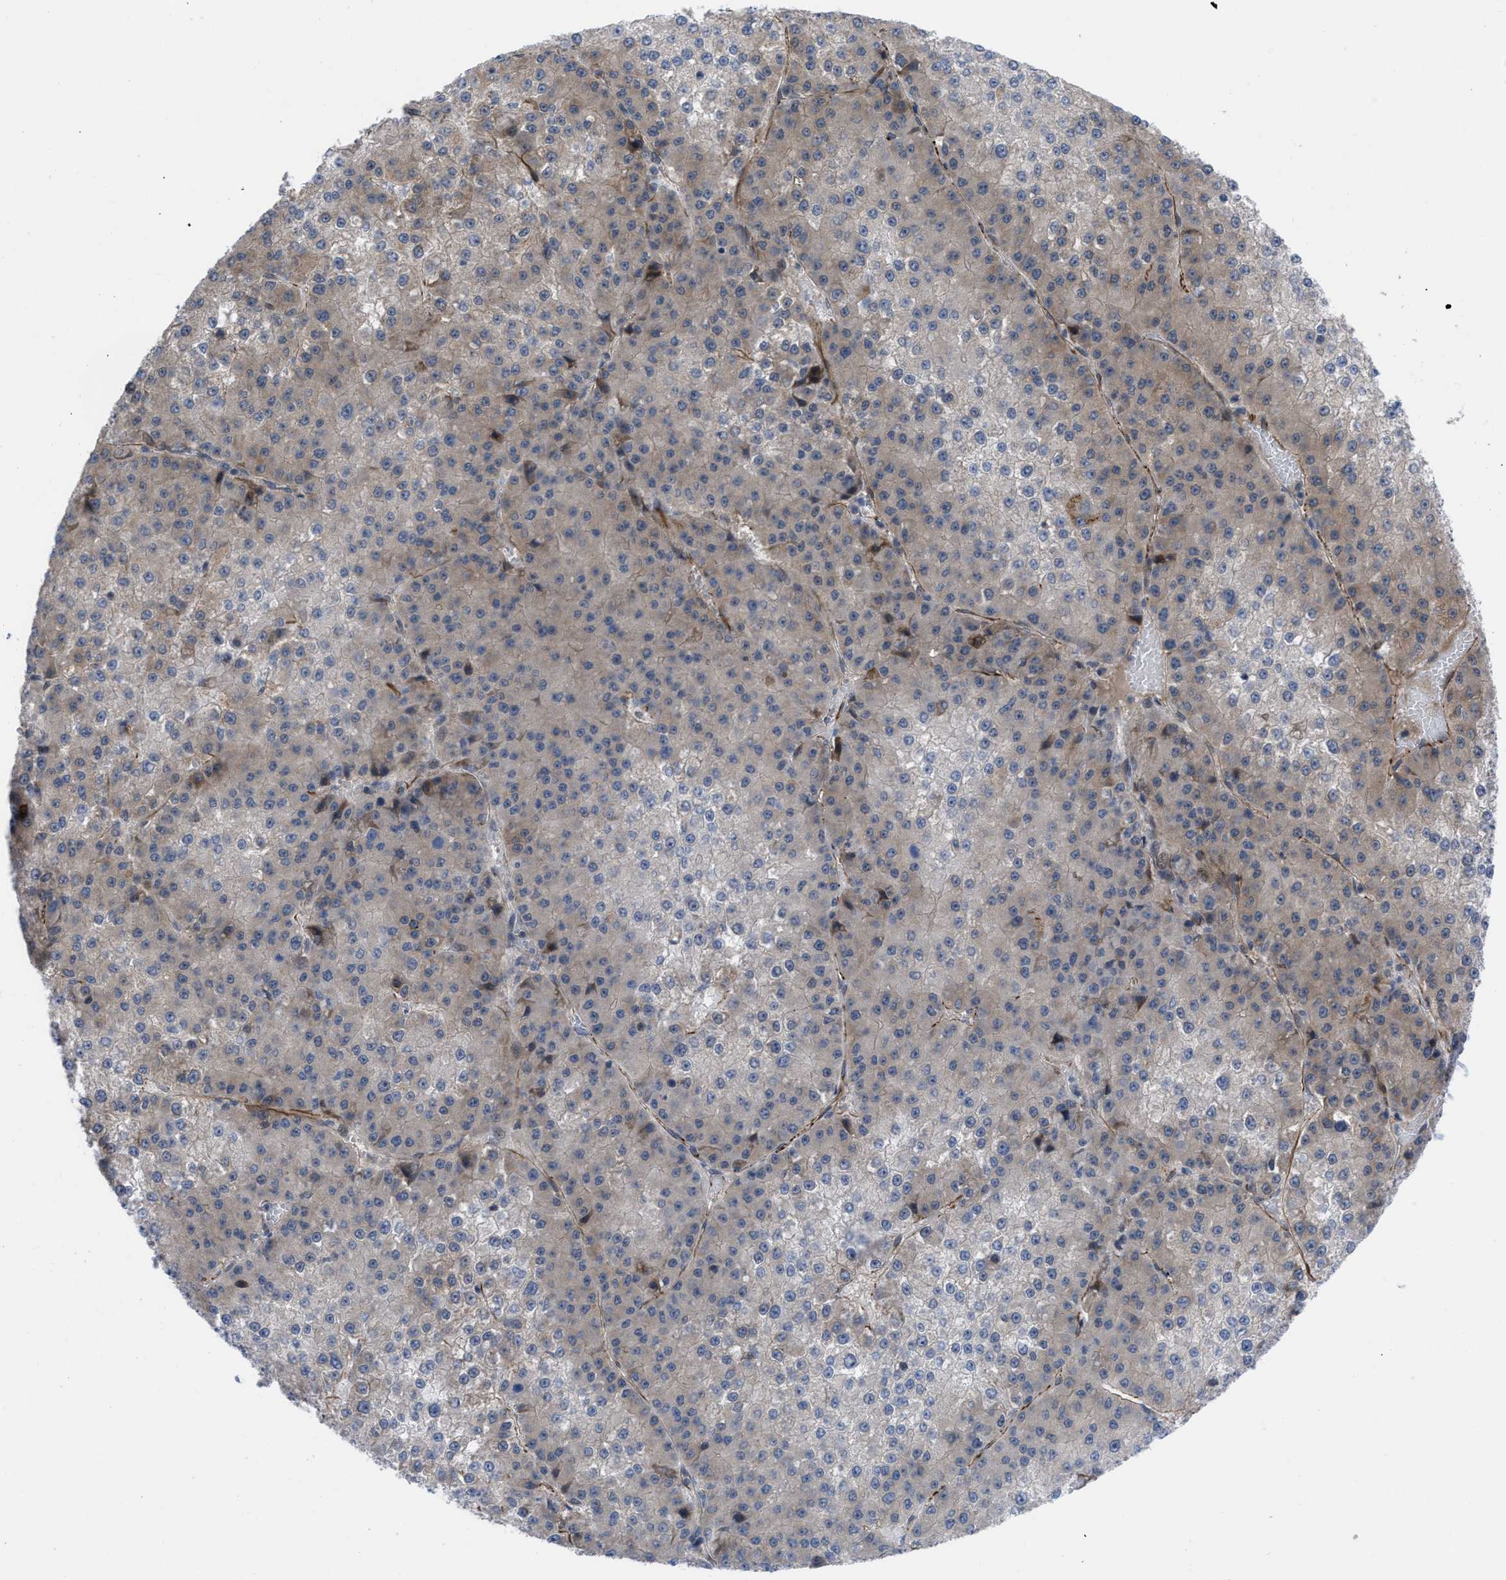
{"staining": {"intensity": "weak", "quantity": "<25%", "location": "cytoplasmic/membranous"}, "tissue": "liver cancer", "cell_type": "Tumor cells", "image_type": "cancer", "snomed": [{"axis": "morphology", "description": "Carcinoma, Hepatocellular, NOS"}, {"axis": "topography", "description": "Liver"}], "caption": "IHC photomicrograph of neoplastic tissue: human liver cancer (hepatocellular carcinoma) stained with DAB (3,3'-diaminobenzidine) reveals no significant protein positivity in tumor cells.", "gene": "IL17RE", "patient": {"sex": "female", "age": 73}}